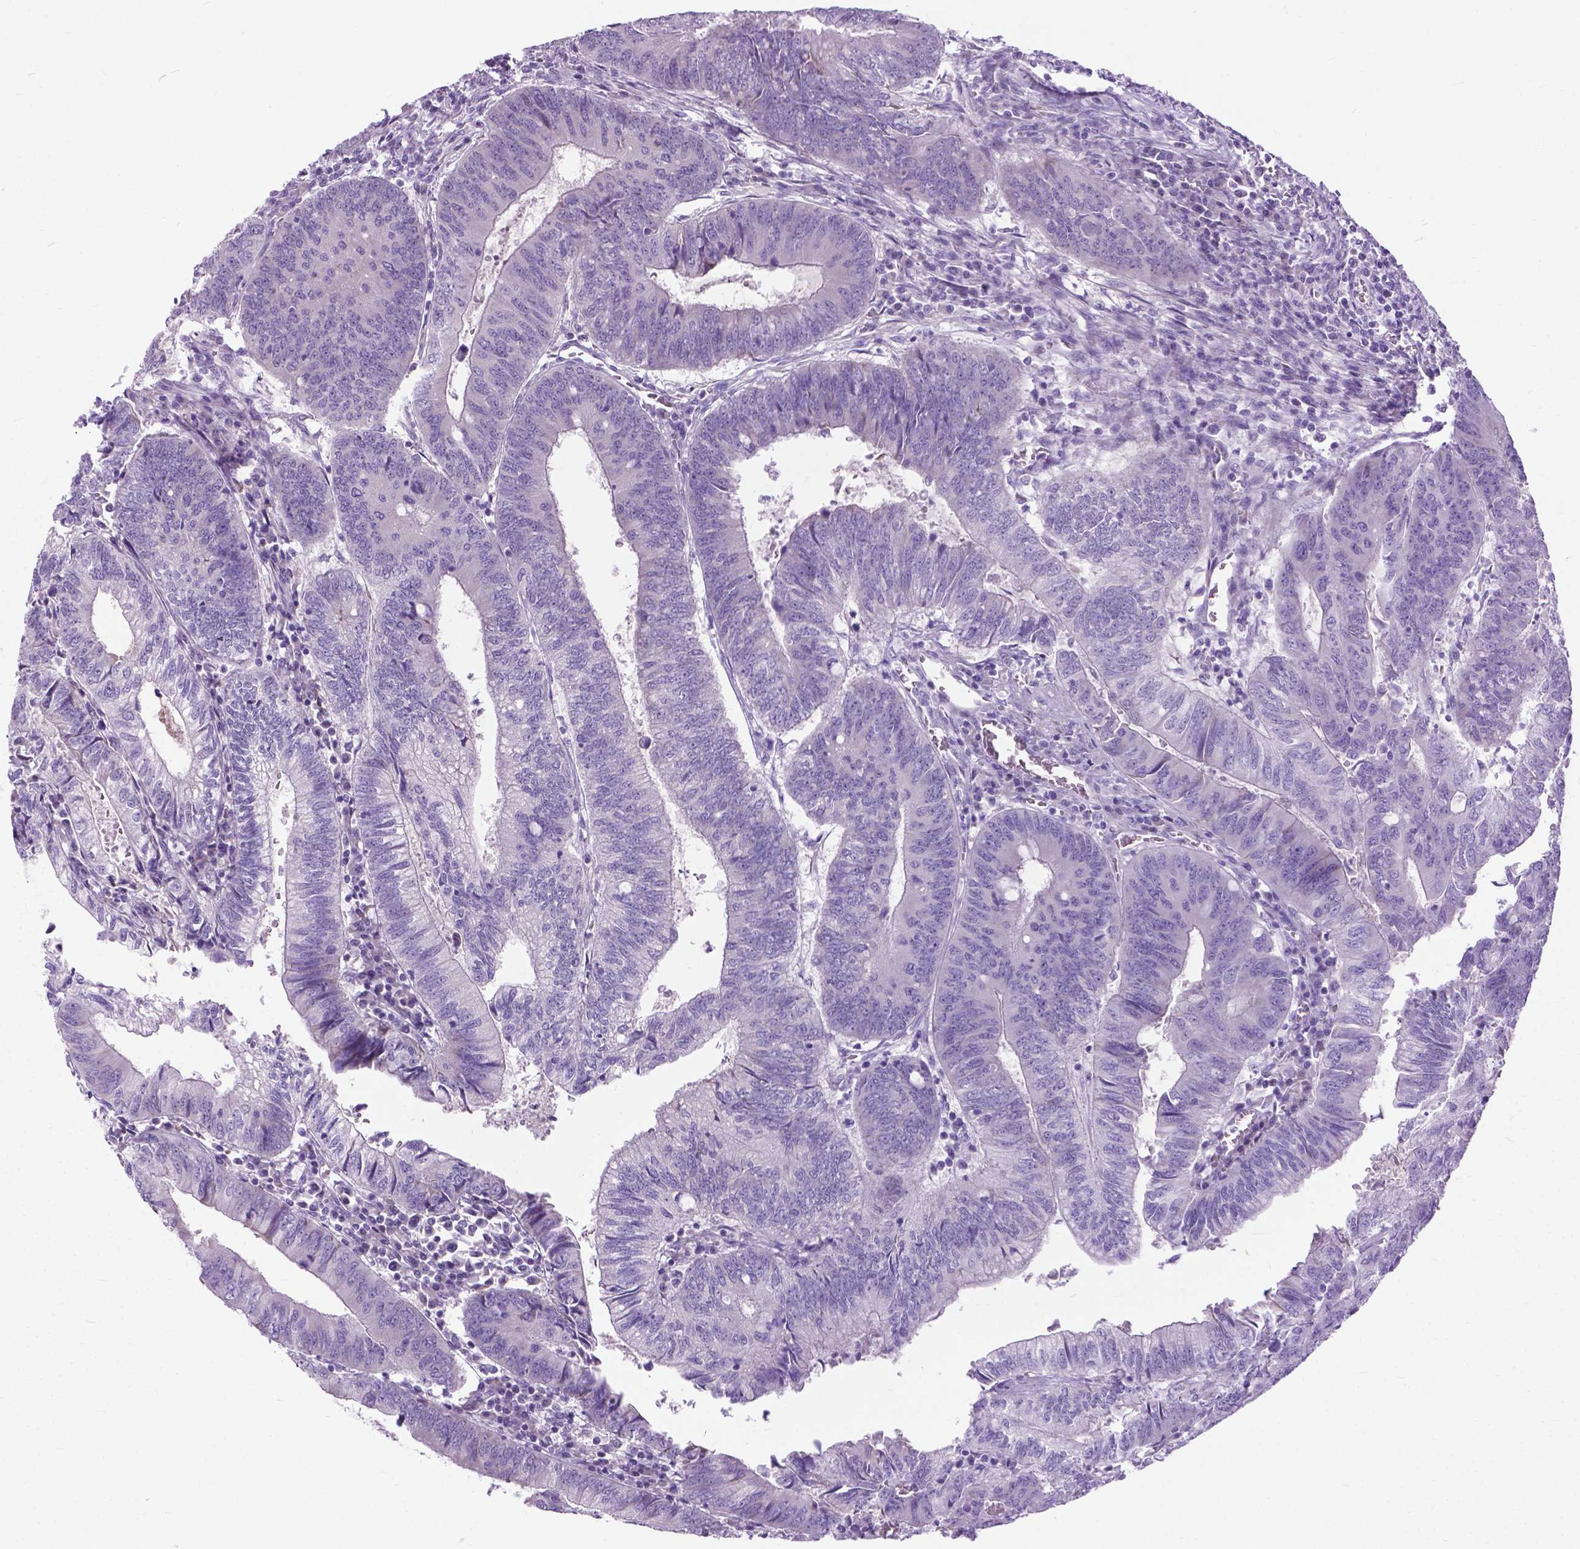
{"staining": {"intensity": "negative", "quantity": "none", "location": "none"}, "tissue": "colorectal cancer", "cell_type": "Tumor cells", "image_type": "cancer", "snomed": [{"axis": "morphology", "description": "Adenocarcinoma, NOS"}, {"axis": "topography", "description": "Colon"}], "caption": "There is no significant positivity in tumor cells of adenocarcinoma (colorectal). Nuclei are stained in blue.", "gene": "APCDD1L", "patient": {"sex": "male", "age": 67}}